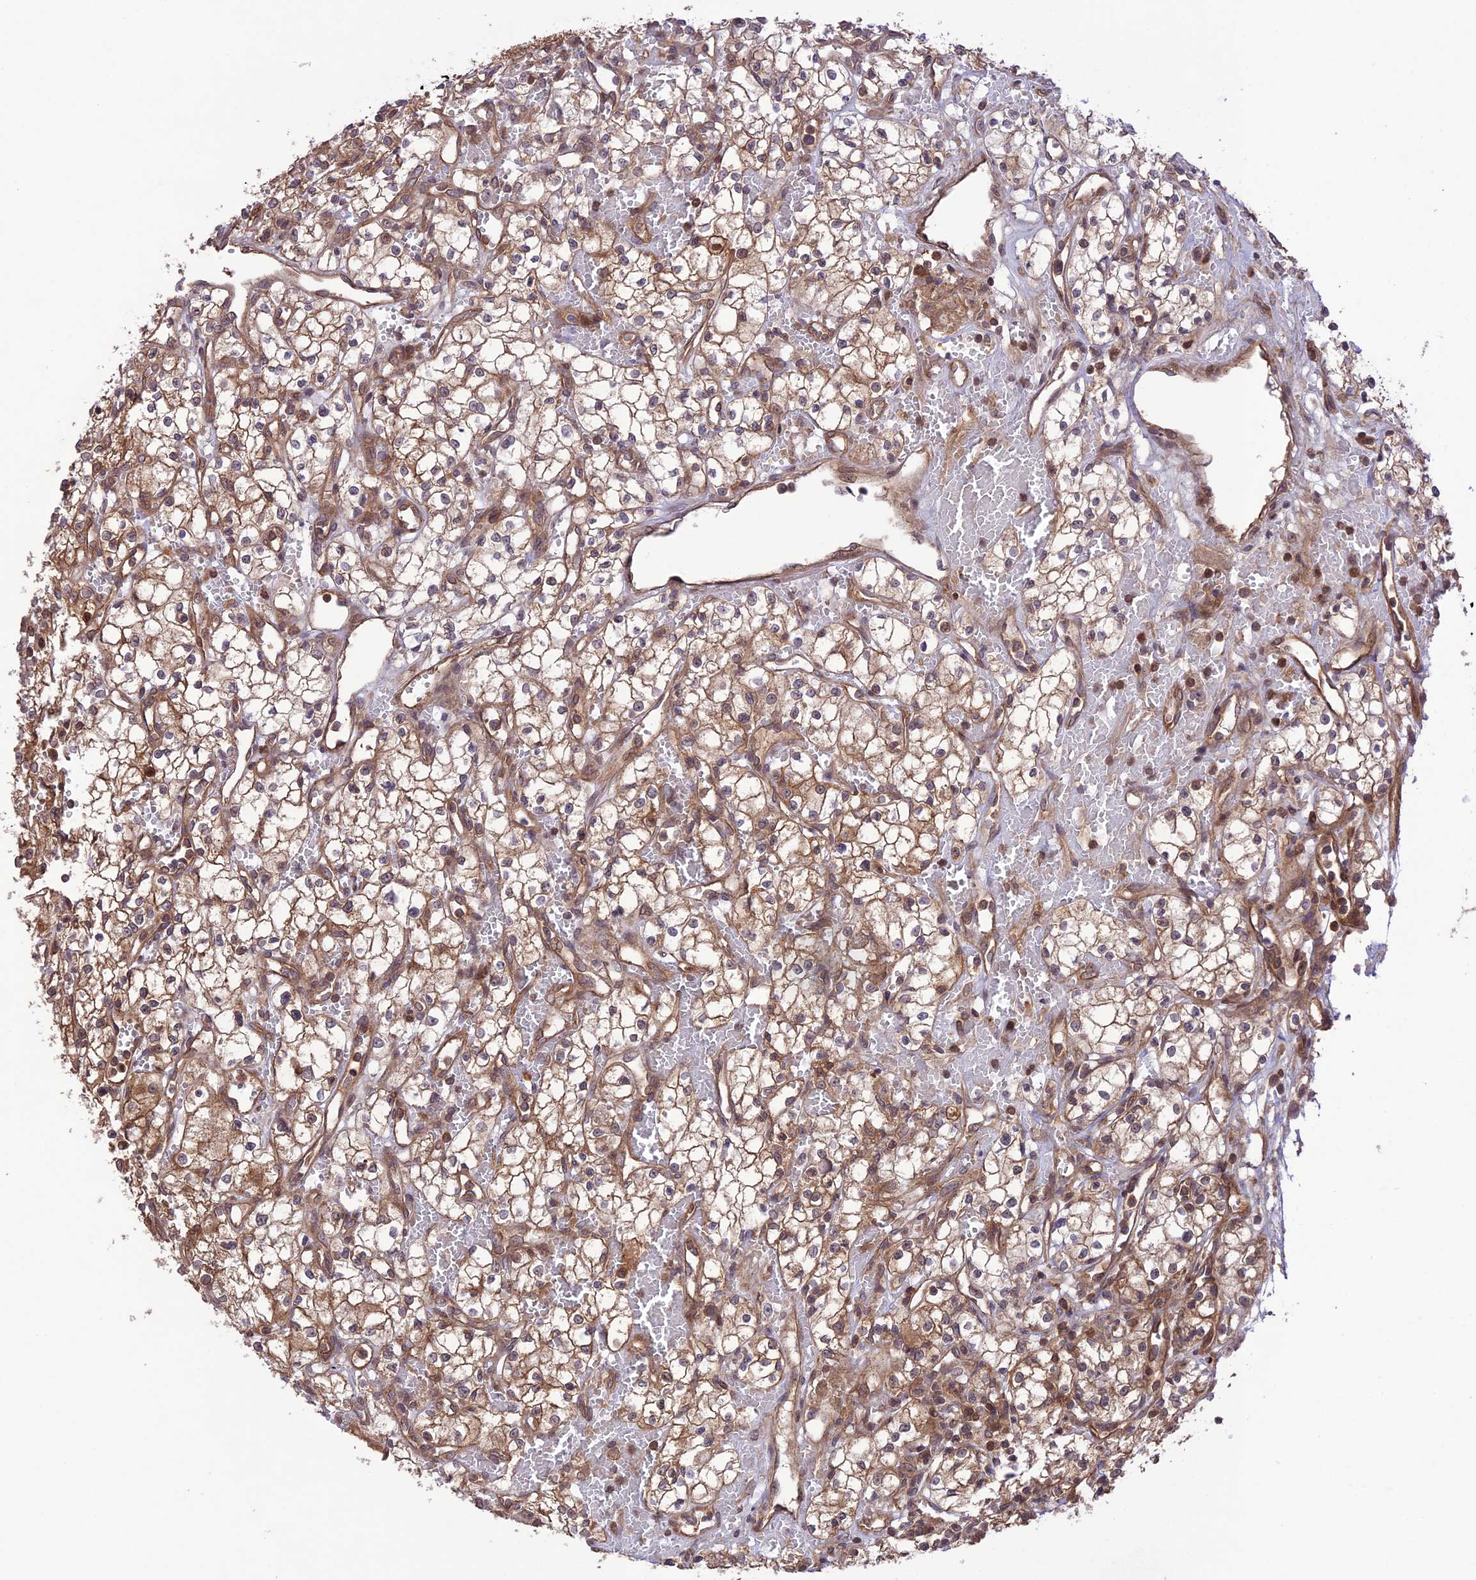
{"staining": {"intensity": "moderate", "quantity": "25%-75%", "location": "cytoplasmic/membranous"}, "tissue": "renal cancer", "cell_type": "Tumor cells", "image_type": "cancer", "snomed": [{"axis": "morphology", "description": "Adenocarcinoma, NOS"}, {"axis": "topography", "description": "Kidney"}], "caption": "Renal adenocarcinoma was stained to show a protein in brown. There is medium levels of moderate cytoplasmic/membranous expression in approximately 25%-75% of tumor cells. (DAB = brown stain, brightfield microscopy at high magnification).", "gene": "FCHSD1", "patient": {"sex": "male", "age": 59}}